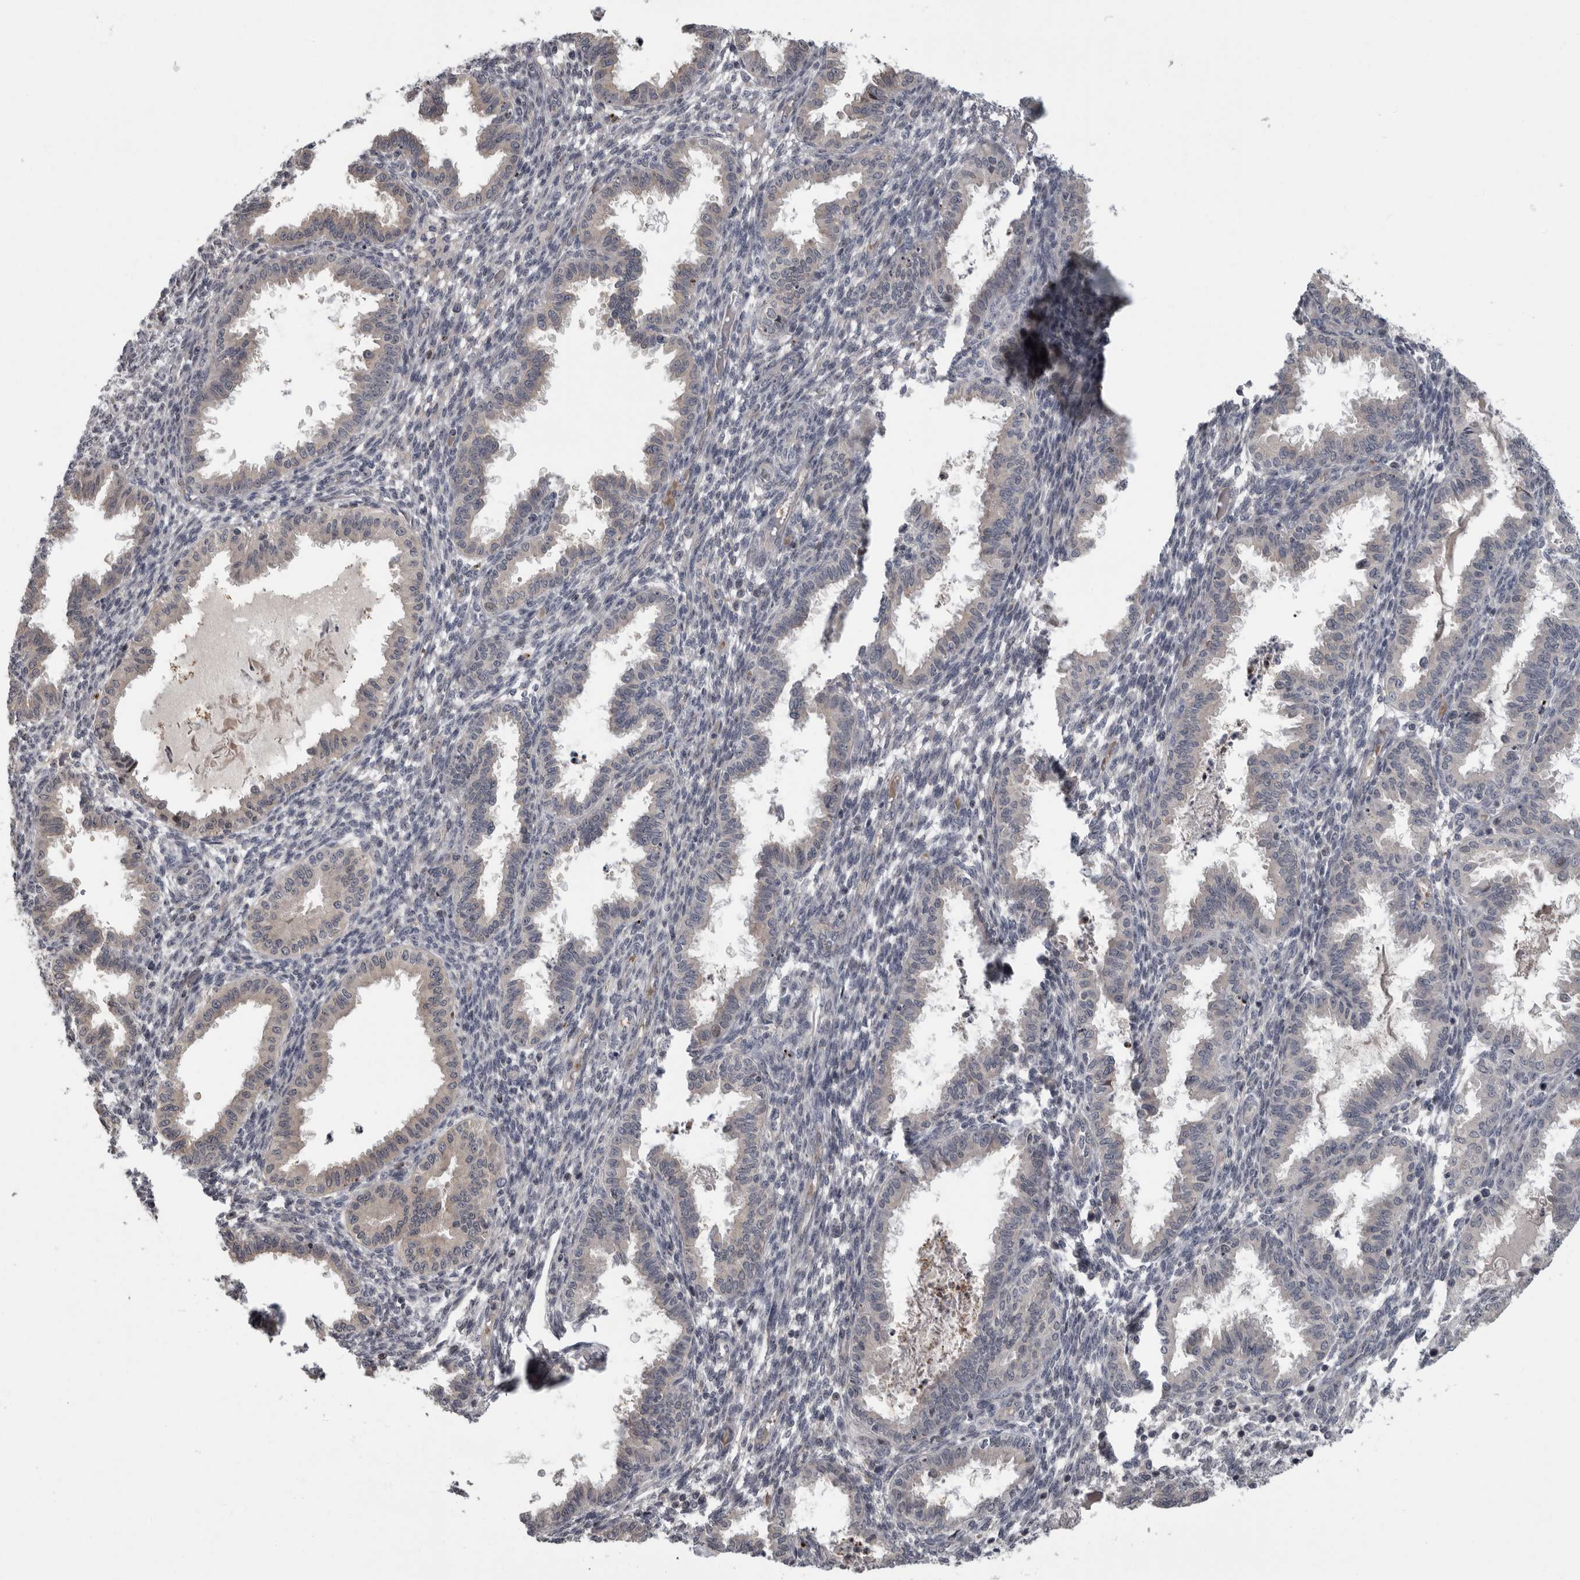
{"staining": {"intensity": "negative", "quantity": "none", "location": "none"}, "tissue": "endometrium", "cell_type": "Cells in endometrial stroma", "image_type": "normal", "snomed": [{"axis": "morphology", "description": "Normal tissue, NOS"}, {"axis": "topography", "description": "Endometrium"}], "caption": "A high-resolution histopathology image shows immunohistochemistry staining of normal endometrium, which displays no significant staining in cells in endometrial stroma.", "gene": "PDE7A", "patient": {"sex": "female", "age": 33}}